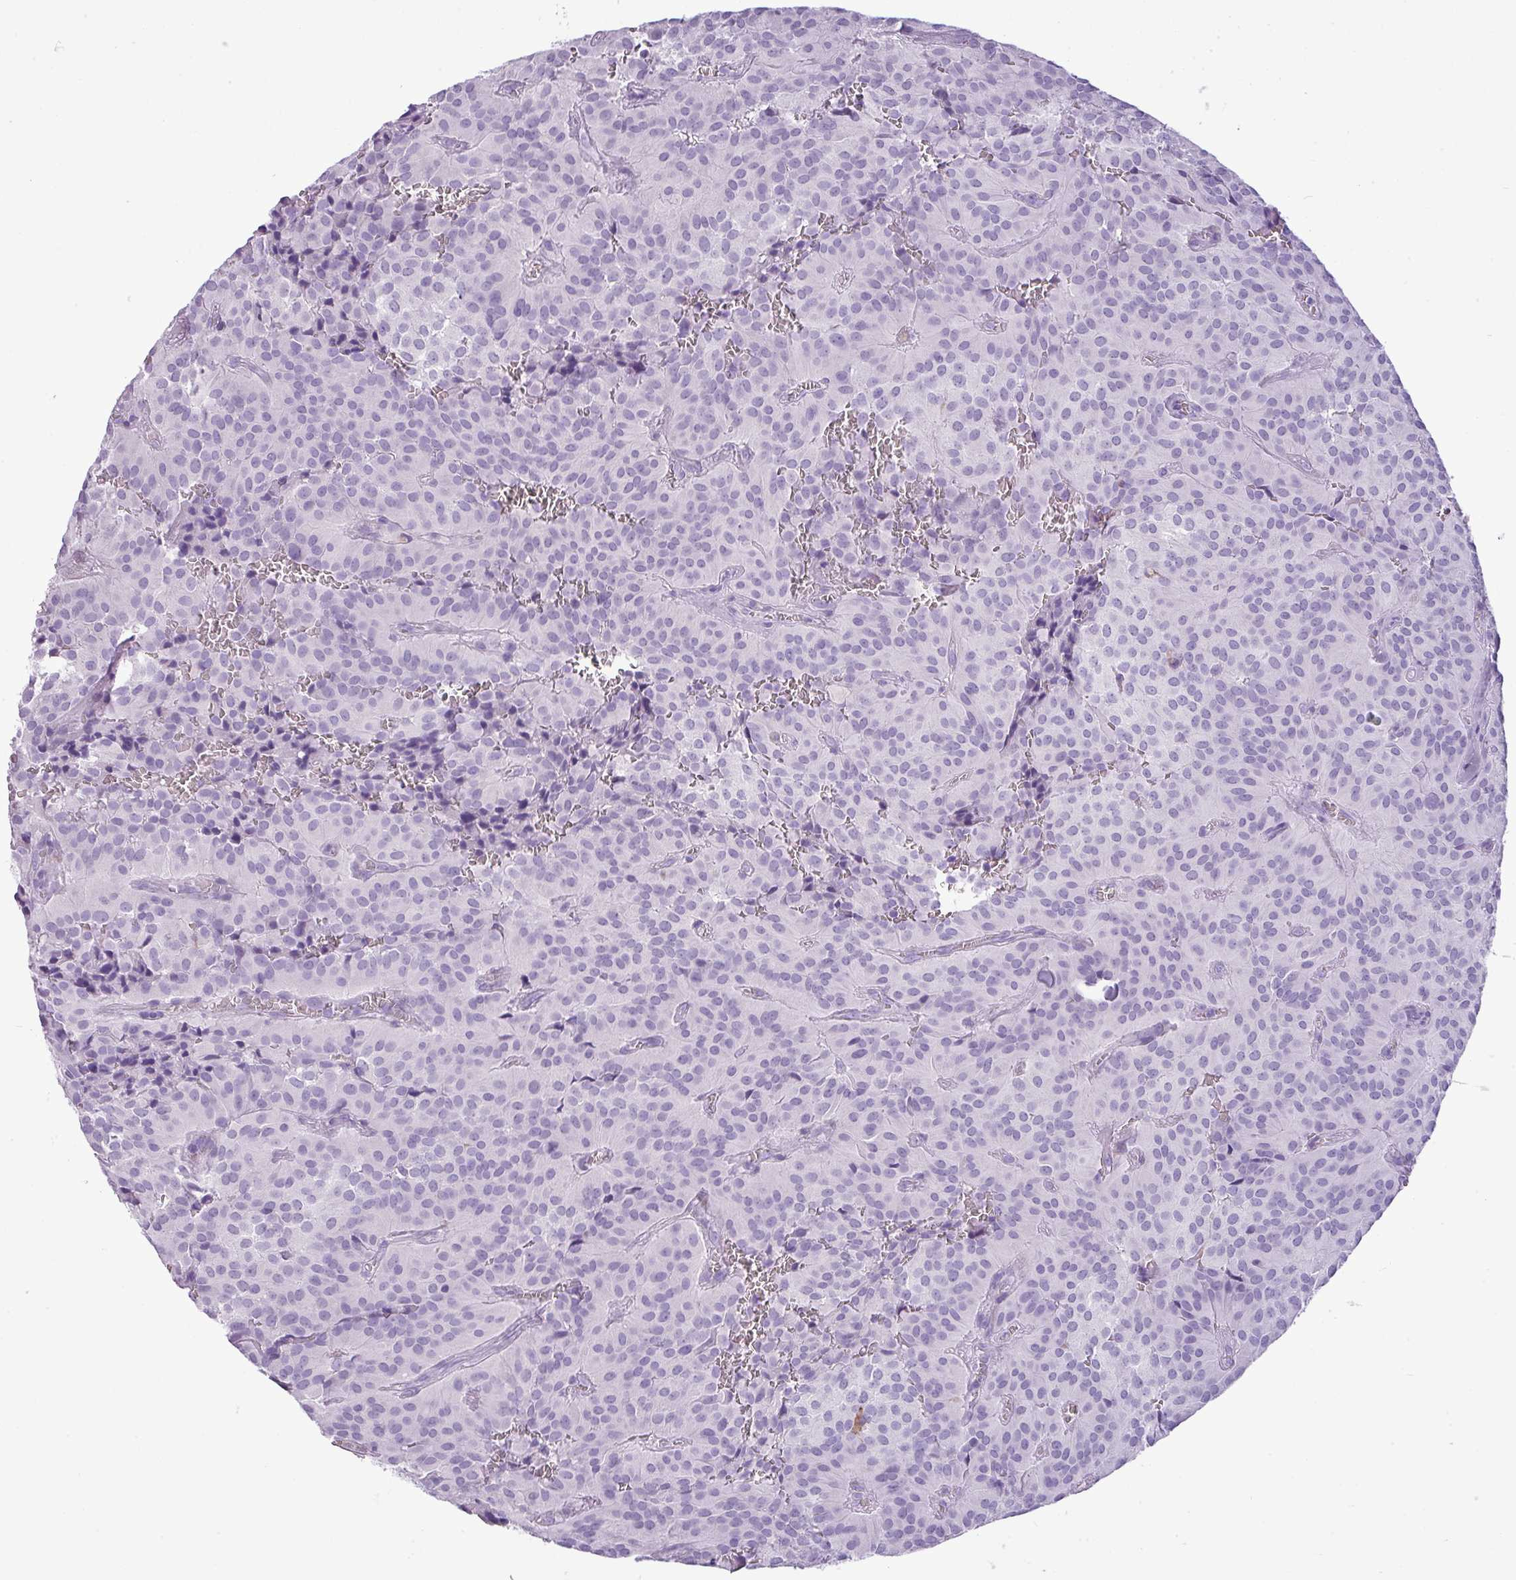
{"staining": {"intensity": "negative", "quantity": "none", "location": "none"}, "tissue": "glioma", "cell_type": "Tumor cells", "image_type": "cancer", "snomed": [{"axis": "morphology", "description": "Glioma, malignant, Low grade"}, {"axis": "topography", "description": "Brain"}], "caption": "Immunohistochemistry (IHC) of malignant glioma (low-grade) reveals no staining in tumor cells. (Immunohistochemistry, brightfield microscopy, high magnification).", "gene": "RBMXL2", "patient": {"sex": "male", "age": 42}}